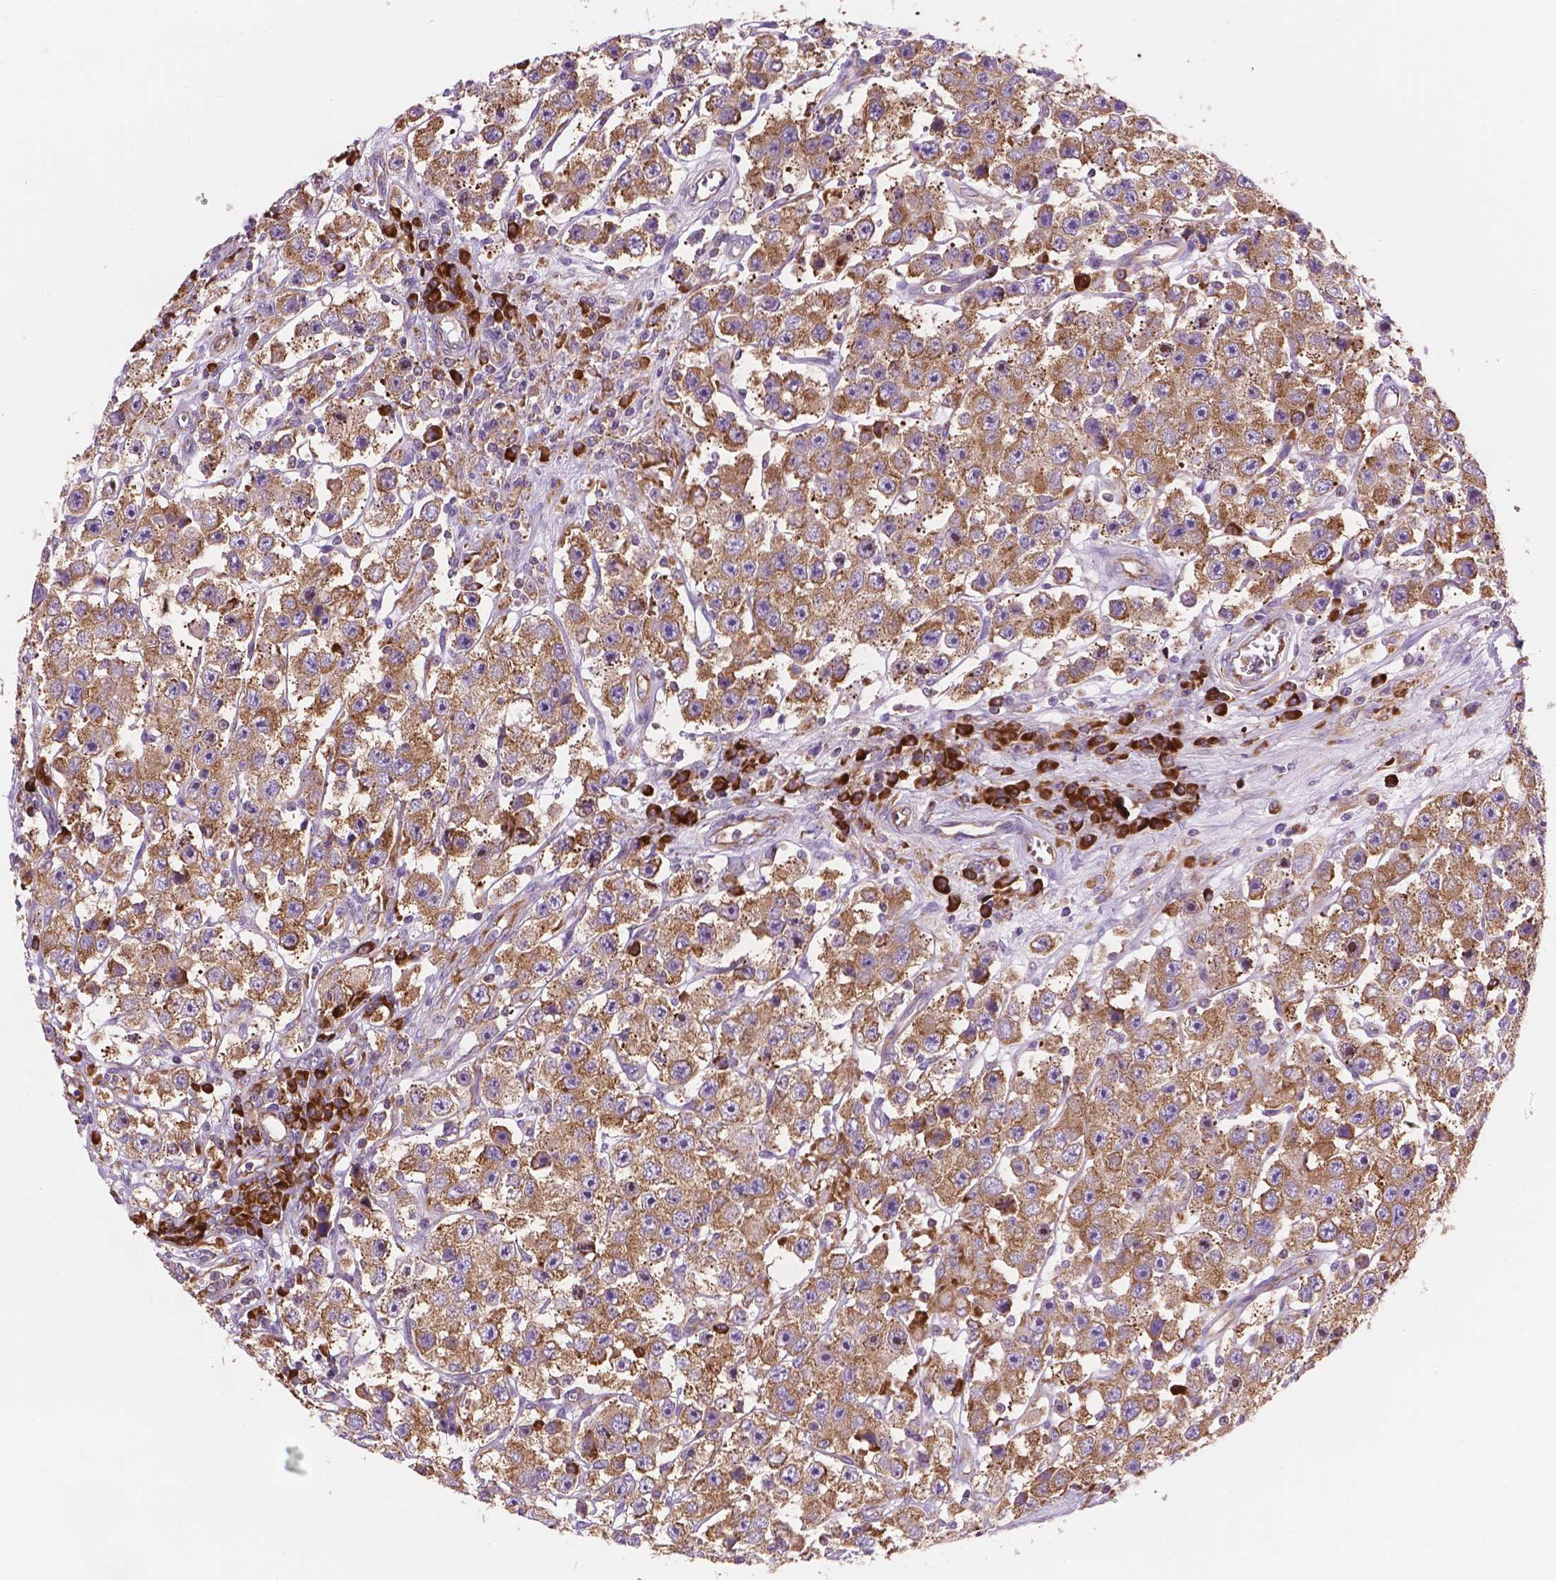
{"staining": {"intensity": "moderate", "quantity": ">75%", "location": "cytoplasmic/membranous"}, "tissue": "testis cancer", "cell_type": "Tumor cells", "image_type": "cancer", "snomed": [{"axis": "morphology", "description": "Seminoma, NOS"}, {"axis": "topography", "description": "Testis"}], "caption": "The micrograph displays immunohistochemical staining of testis seminoma. There is moderate cytoplasmic/membranous staining is appreciated in approximately >75% of tumor cells. (DAB (3,3'-diaminobenzidine) IHC with brightfield microscopy, high magnification).", "gene": "RPL37A", "patient": {"sex": "male", "age": 45}}